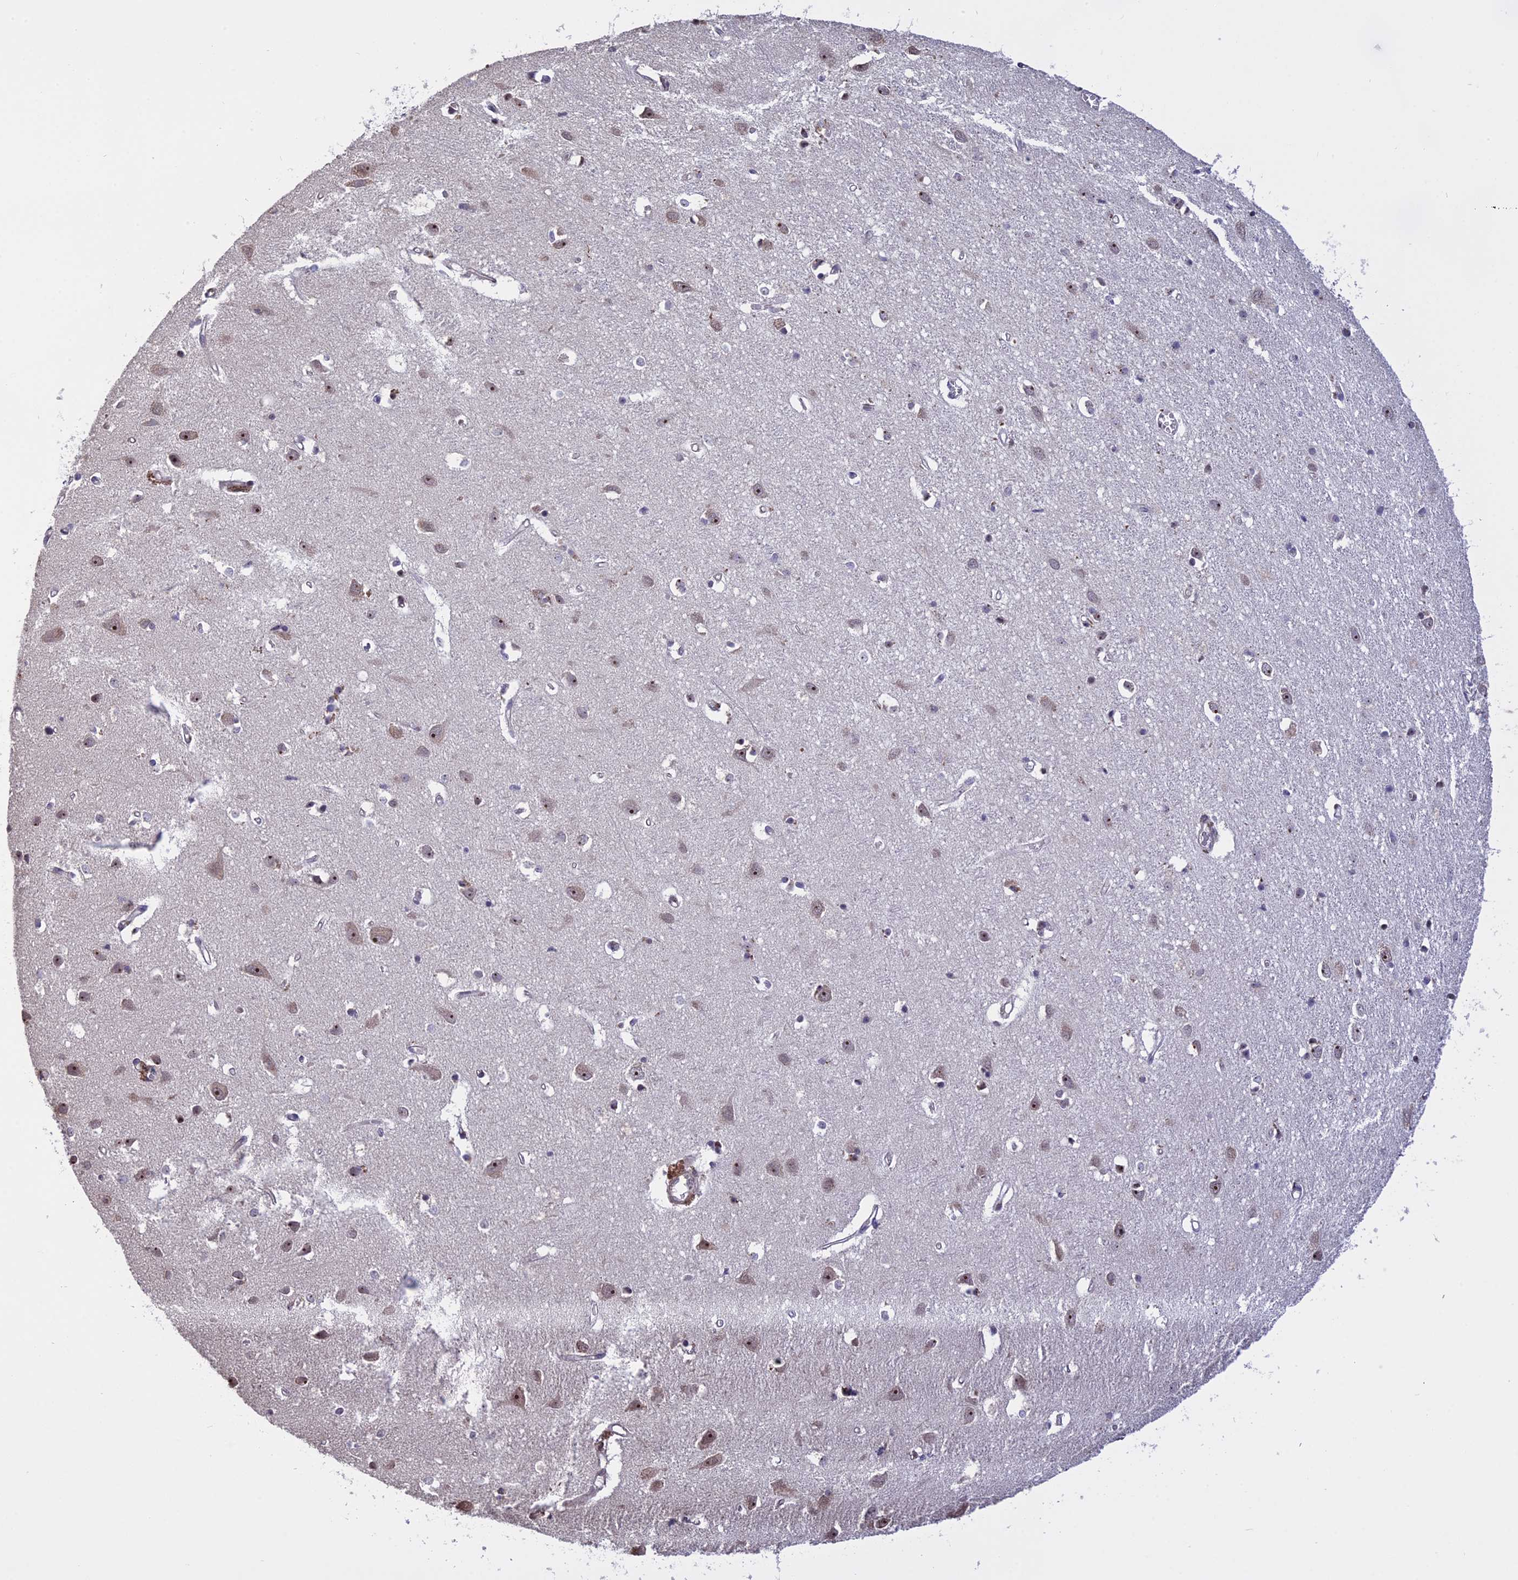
{"staining": {"intensity": "negative", "quantity": "none", "location": "none"}, "tissue": "cerebral cortex", "cell_type": "Endothelial cells", "image_type": "normal", "snomed": [{"axis": "morphology", "description": "Normal tissue, NOS"}, {"axis": "topography", "description": "Cerebral cortex"}], "caption": "The image reveals no significant staining in endothelial cells of cerebral cortex.", "gene": "MGA", "patient": {"sex": "female", "age": 64}}